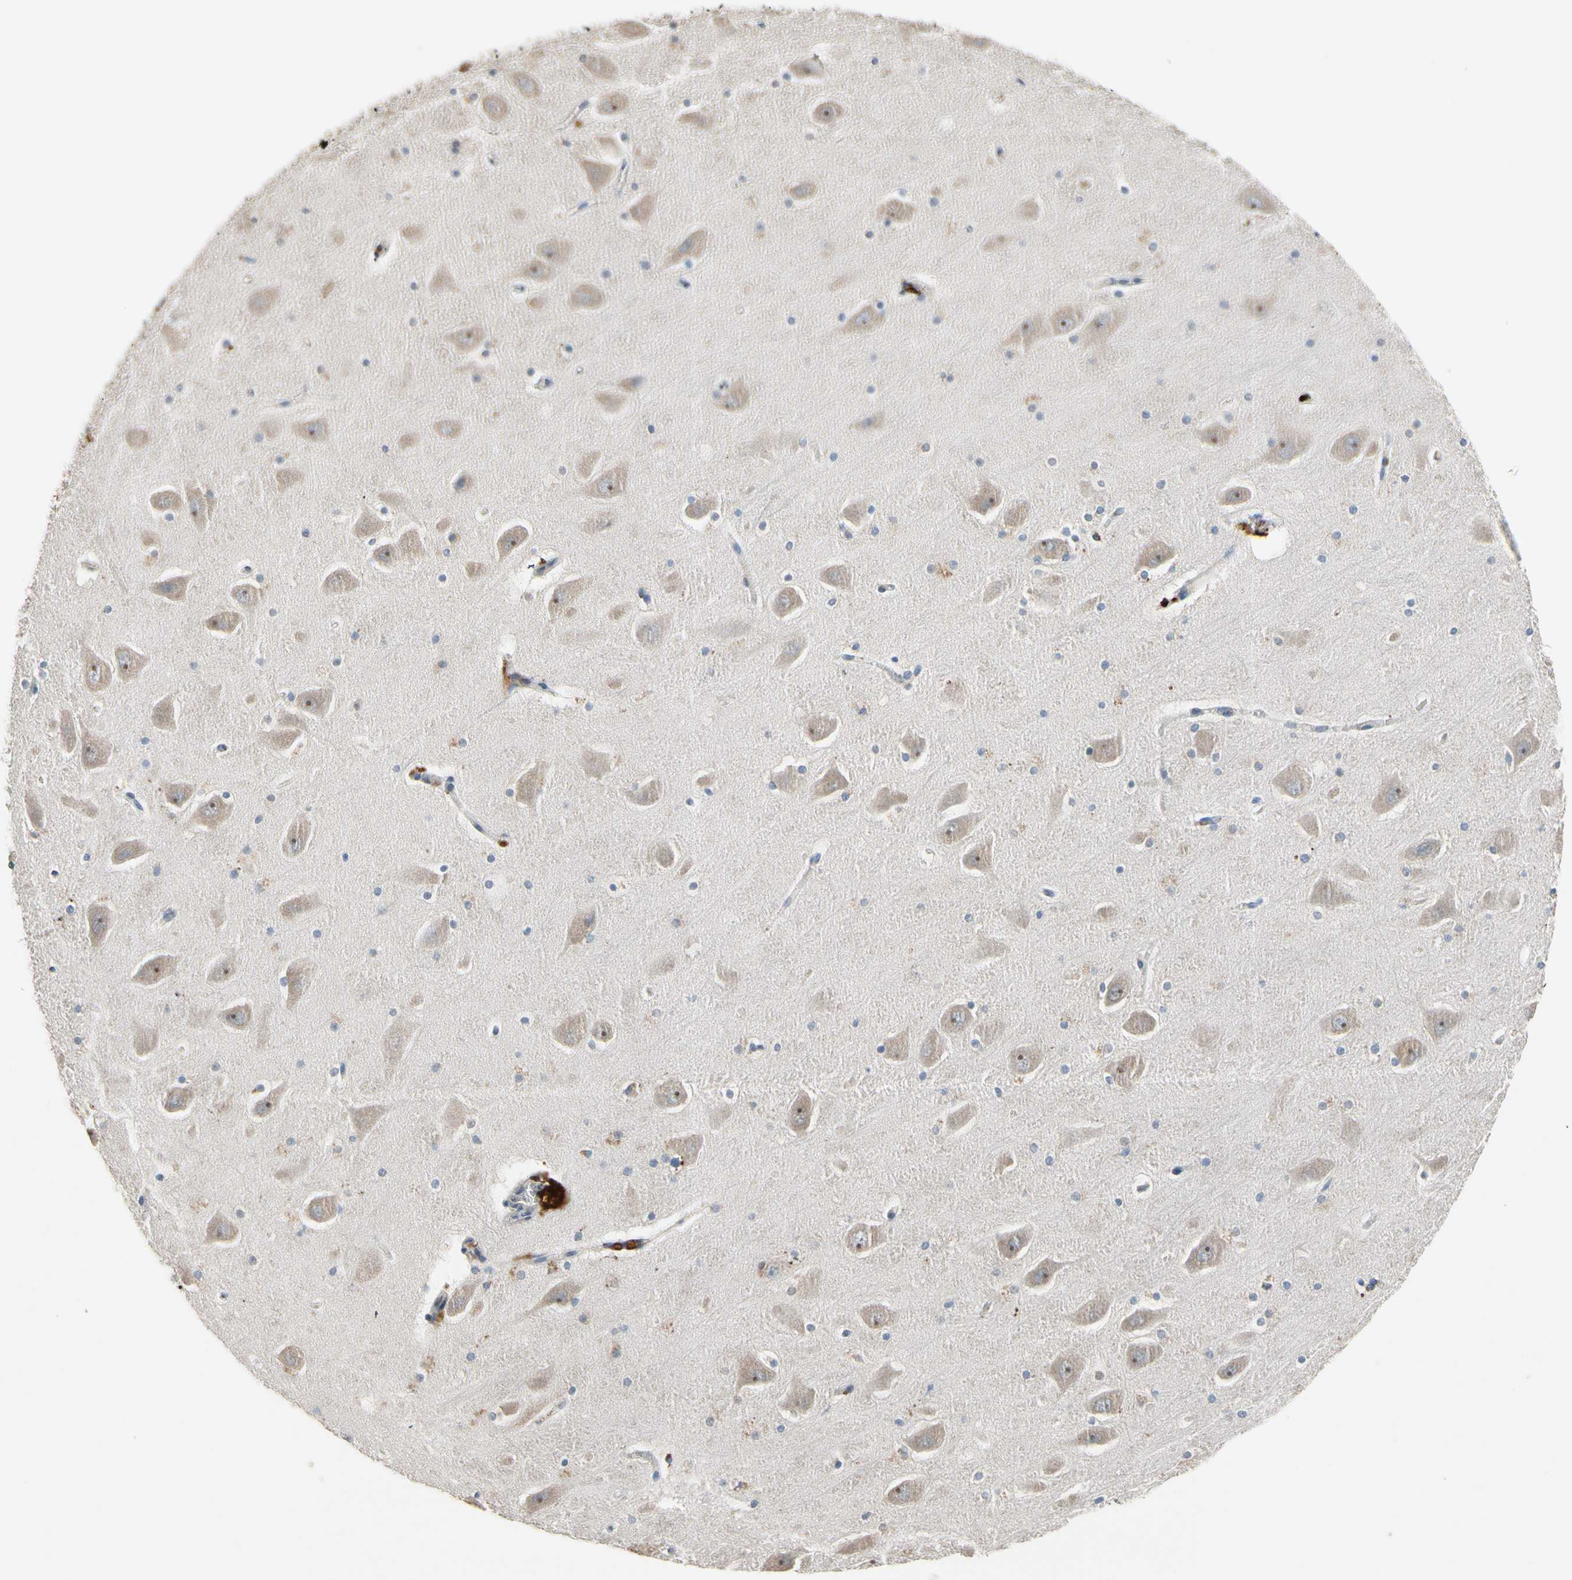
{"staining": {"intensity": "moderate", "quantity": "25%-75%", "location": "cytoplasmic/membranous"}, "tissue": "hippocampus", "cell_type": "Glial cells", "image_type": "normal", "snomed": [{"axis": "morphology", "description": "Normal tissue, NOS"}, {"axis": "topography", "description": "Hippocampus"}], "caption": "Immunohistochemistry (IHC) staining of normal hippocampus, which displays medium levels of moderate cytoplasmic/membranous positivity in about 25%-75% of glial cells indicating moderate cytoplasmic/membranous protein staining. The staining was performed using DAB (3,3'-diaminobenzidine) (brown) for protein detection and nuclei were counterstained in hematoxylin (blue).", "gene": "ZKSCAN3", "patient": {"sex": "male", "age": 45}}